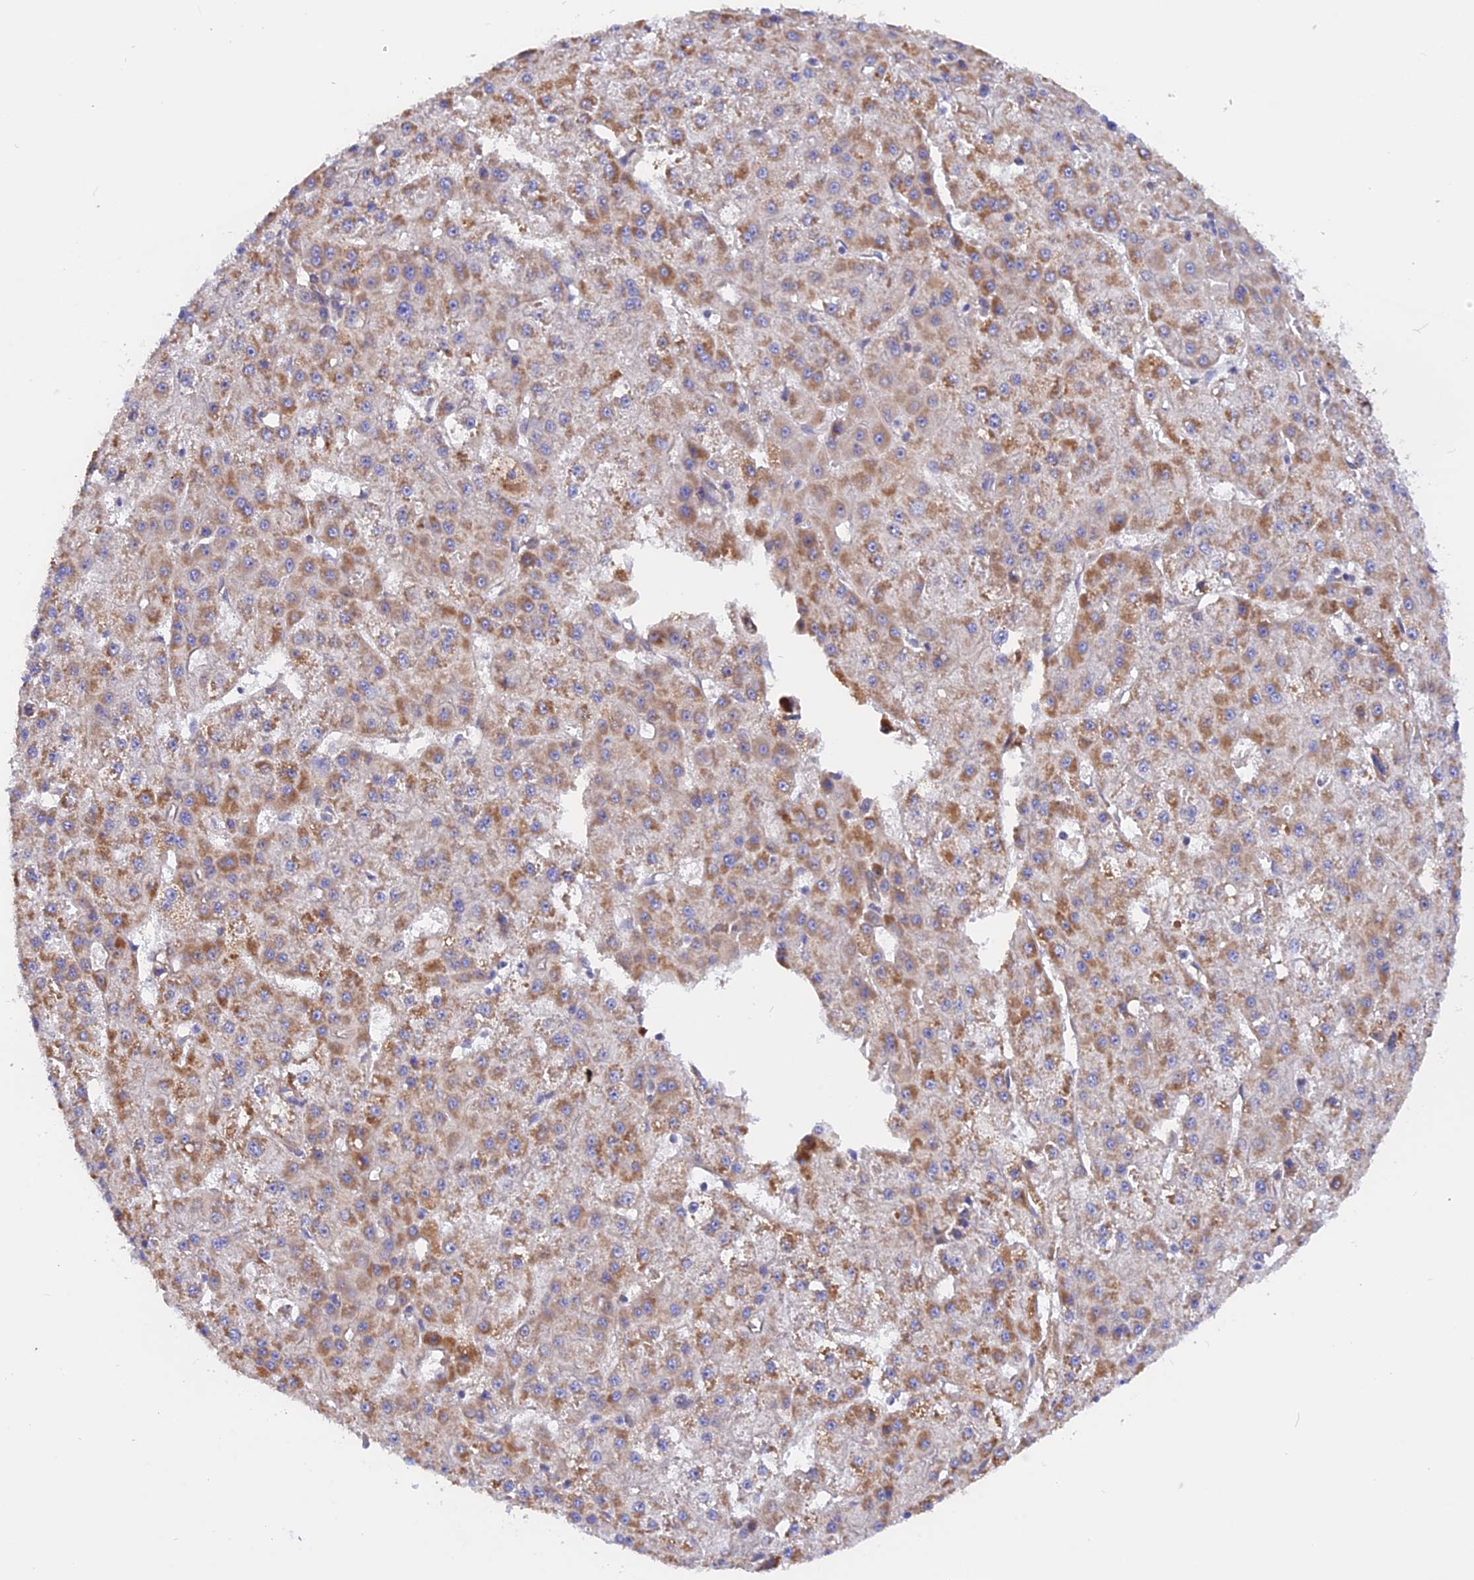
{"staining": {"intensity": "moderate", "quantity": ">75%", "location": "cytoplasmic/membranous"}, "tissue": "liver cancer", "cell_type": "Tumor cells", "image_type": "cancer", "snomed": [{"axis": "morphology", "description": "Carcinoma, Hepatocellular, NOS"}, {"axis": "topography", "description": "Liver"}], "caption": "Immunohistochemical staining of liver hepatocellular carcinoma shows medium levels of moderate cytoplasmic/membranous positivity in about >75% of tumor cells. (IHC, brightfield microscopy, high magnification).", "gene": "HYCC1", "patient": {"sex": "male", "age": 47}}